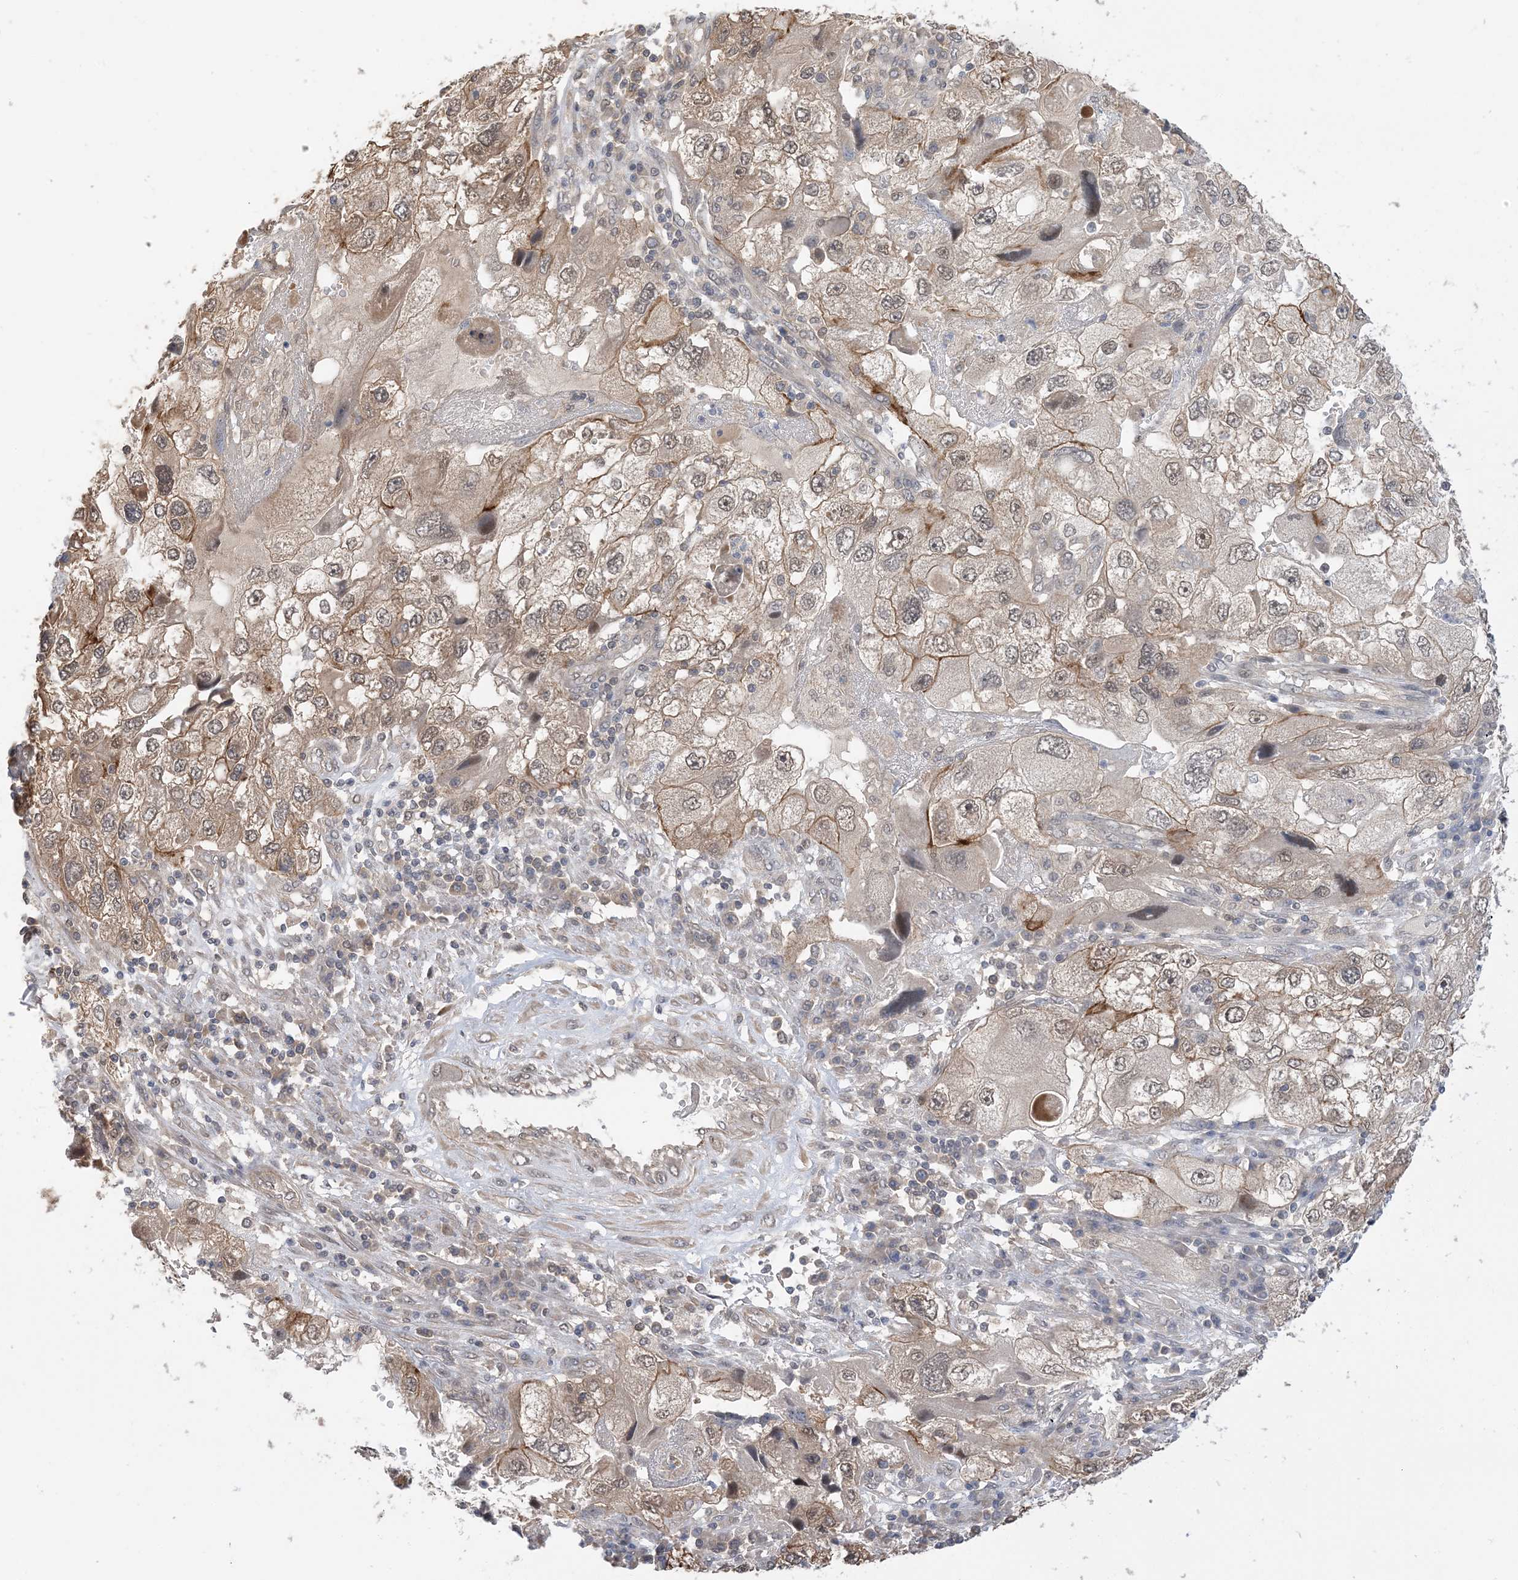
{"staining": {"intensity": "moderate", "quantity": "25%-75%", "location": "cytoplasmic/membranous"}, "tissue": "endometrial cancer", "cell_type": "Tumor cells", "image_type": "cancer", "snomed": [{"axis": "morphology", "description": "Adenocarcinoma, NOS"}, {"axis": "topography", "description": "Endometrium"}], "caption": "Endometrial cancer stained for a protein (brown) exhibits moderate cytoplasmic/membranous positive expression in about 25%-75% of tumor cells.", "gene": "WDR26", "patient": {"sex": "female", "age": 49}}